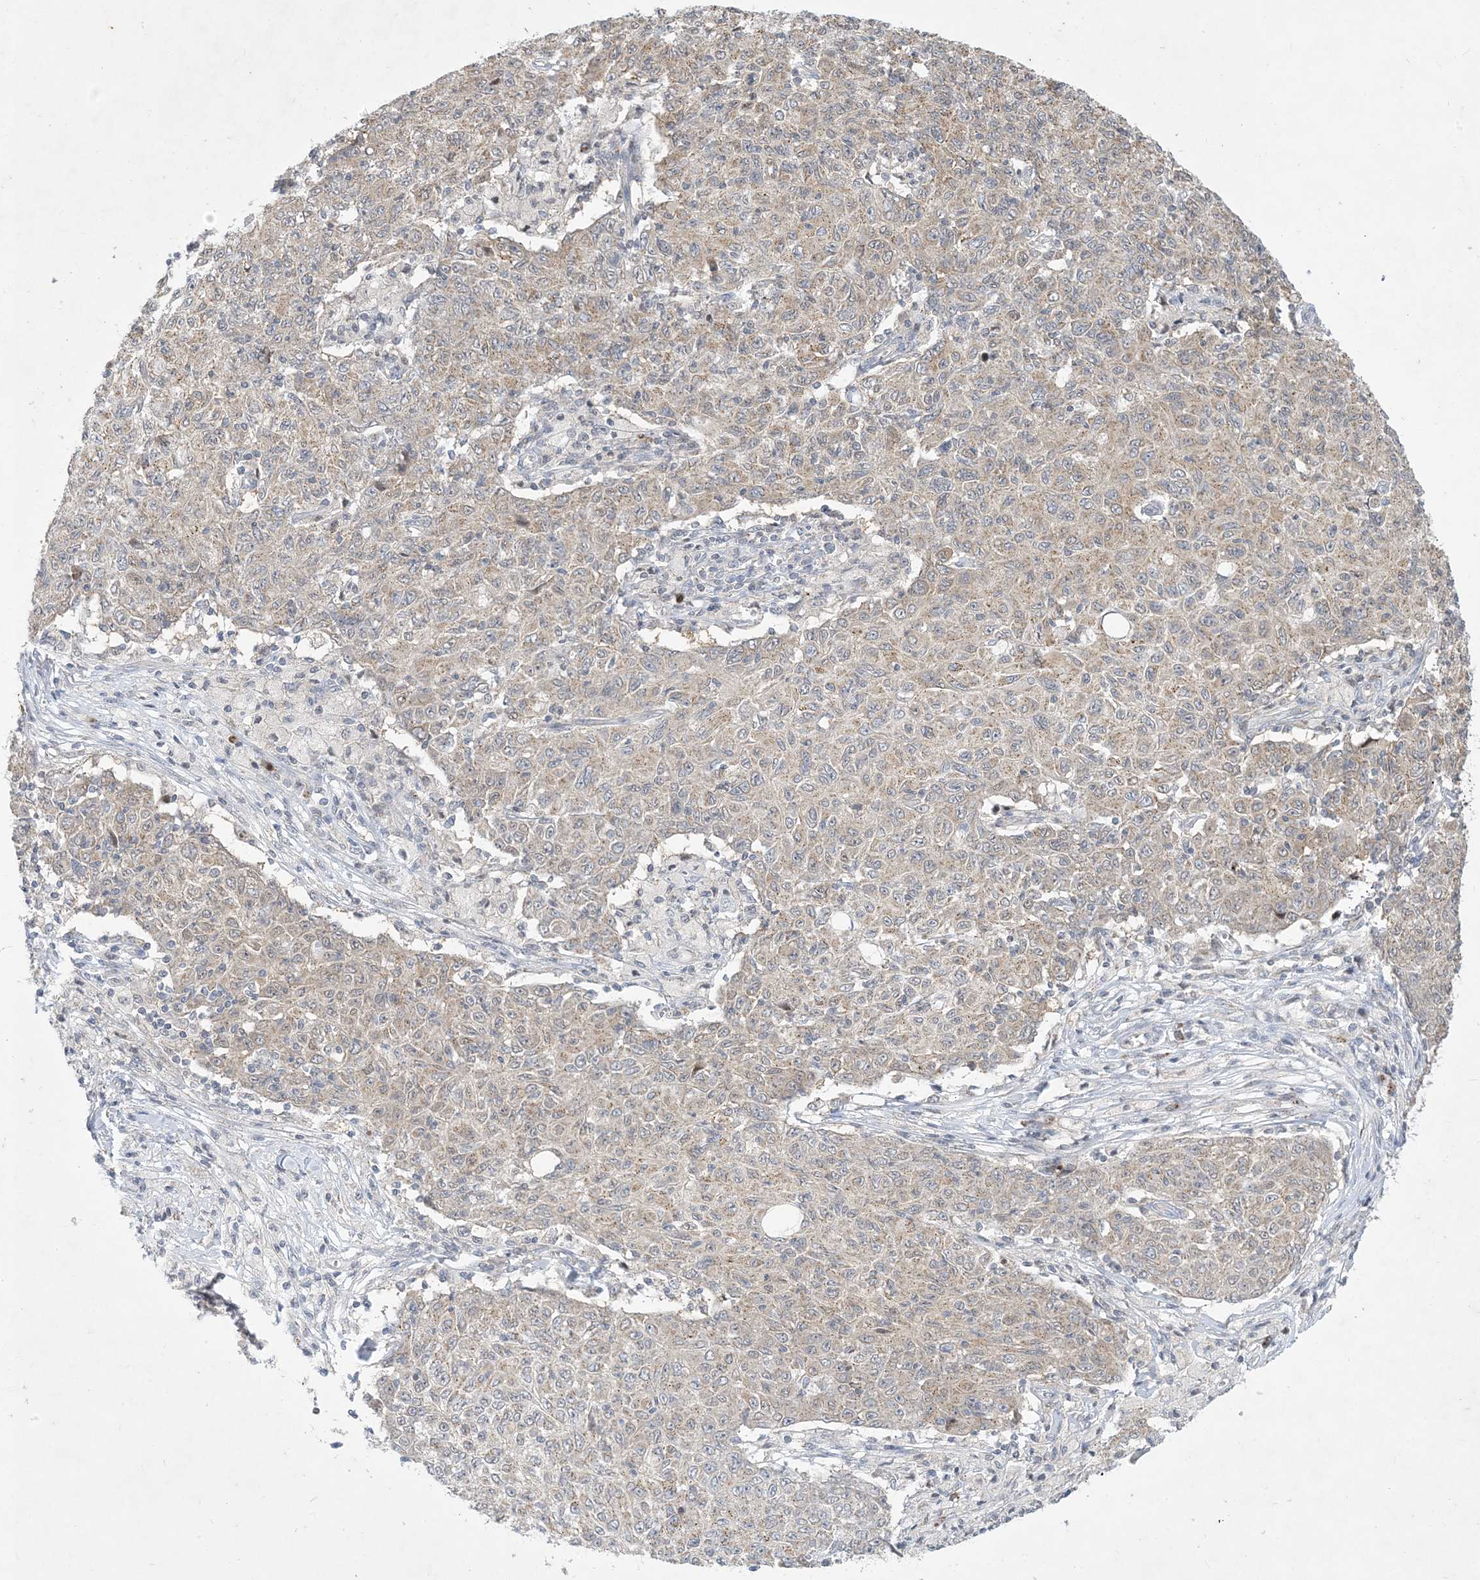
{"staining": {"intensity": "weak", "quantity": ">75%", "location": "cytoplasmic/membranous"}, "tissue": "ovarian cancer", "cell_type": "Tumor cells", "image_type": "cancer", "snomed": [{"axis": "morphology", "description": "Carcinoma, endometroid"}, {"axis": "topography", "description": "Ovary"}], "caption": "Ovarian cancer (endometroid carcinoma) stained with DAB IHC shows low levels of weak cytoplasmic/membranous expression in approximately >75% of tumor cells.", "gene": "CCDC14", "patient": {"sex": "female", "age": 42}}